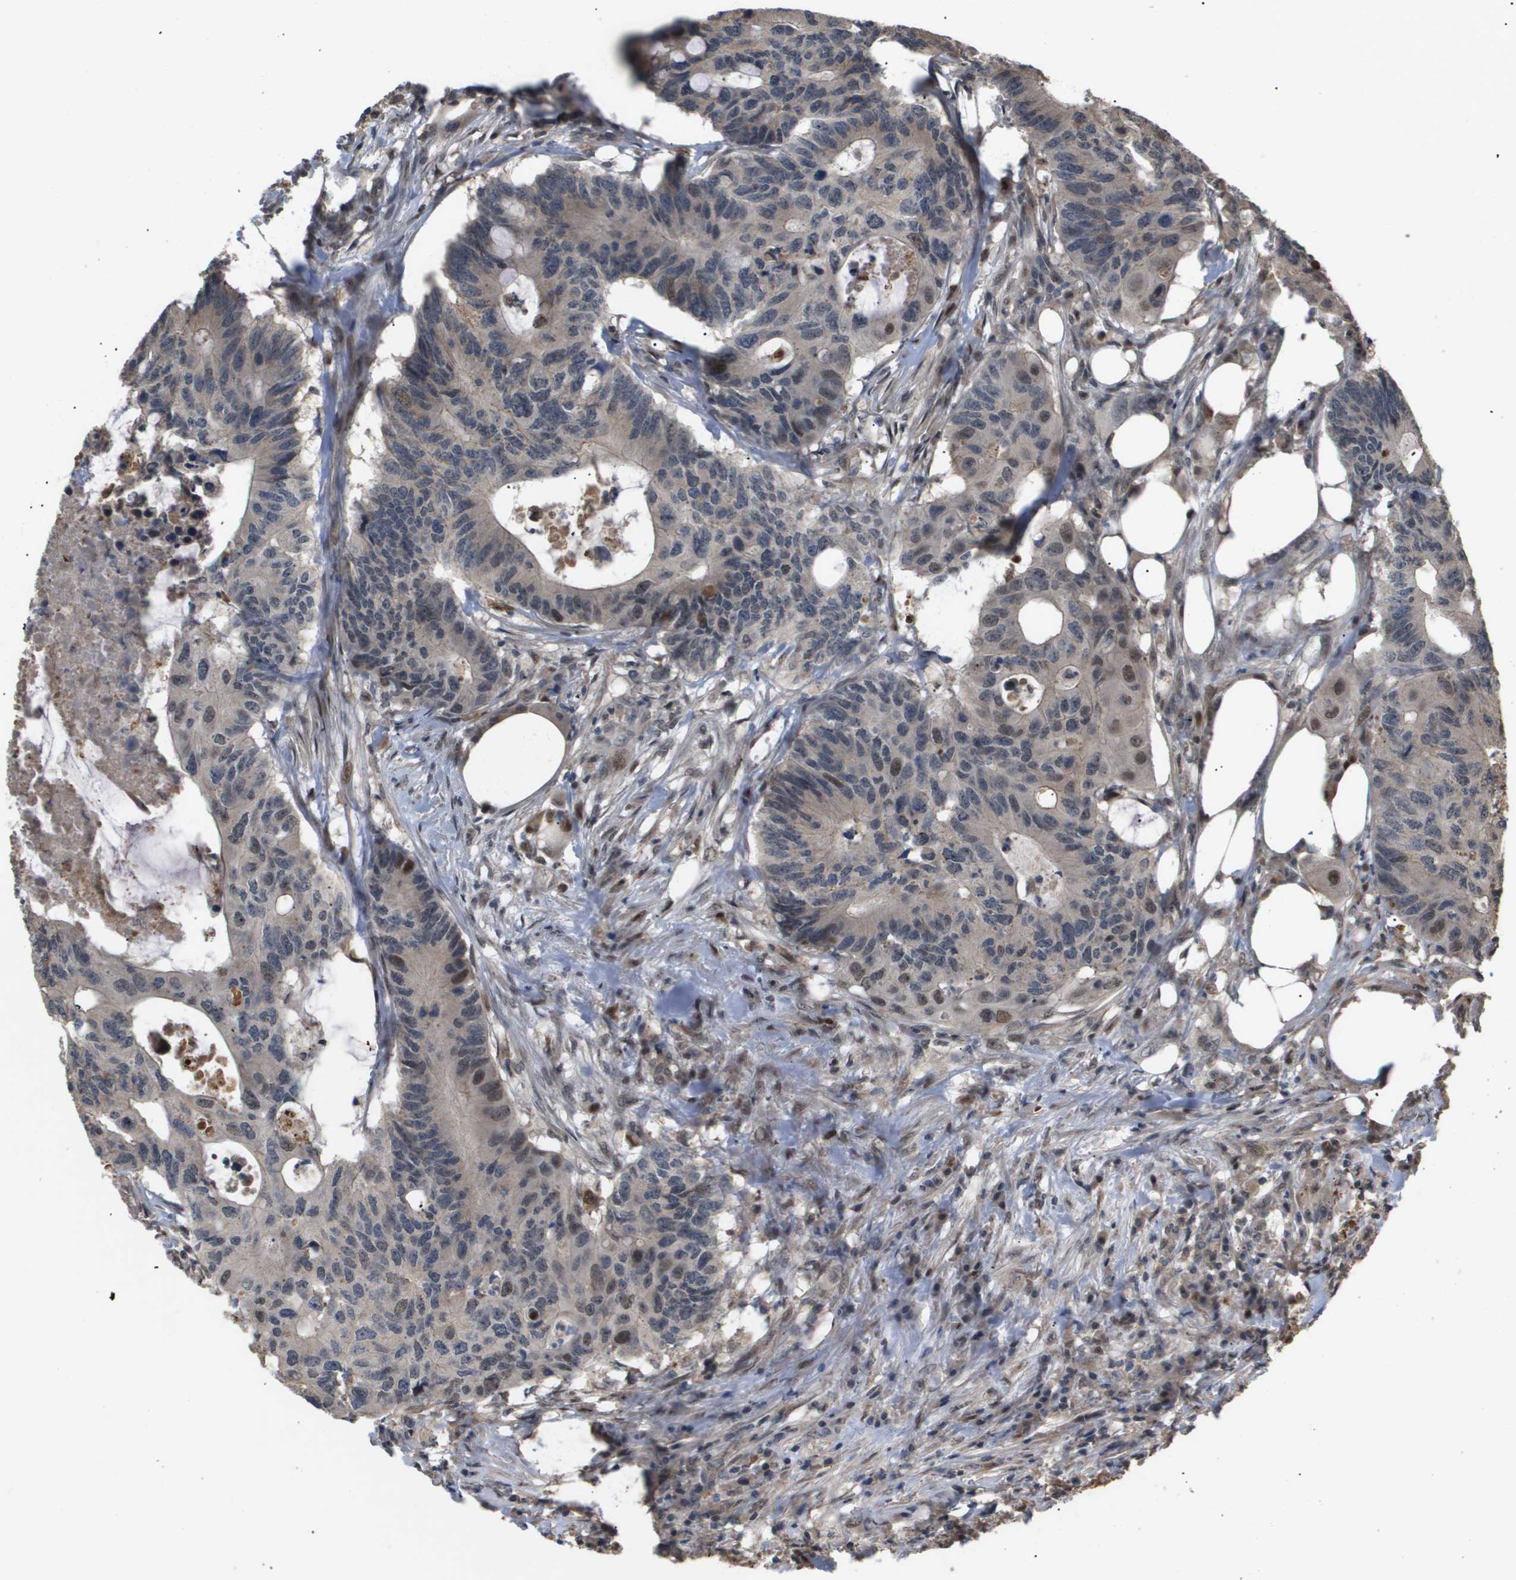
{"staining": {"intensity": "weak", "quantity": "<25%", "location": "nuclear"}, "tissue": "colorectal cancer", "cell_type": "Tumor cells", "image_type": "cancer", "snomed": [{"axis": "morphology", "description": "Adenocarcinoma, NOS"}, {"axis": "topography", "description": "Colon"}], "caption": "An immunohistochemistry photomicrograph of adenocarcinoma (colorectal) is shown. There is no staining in tumor cells of adenocarcinoma (colorectal).", "gene": "PDGFB", "patient": {"sex": "male", "age": 71}}